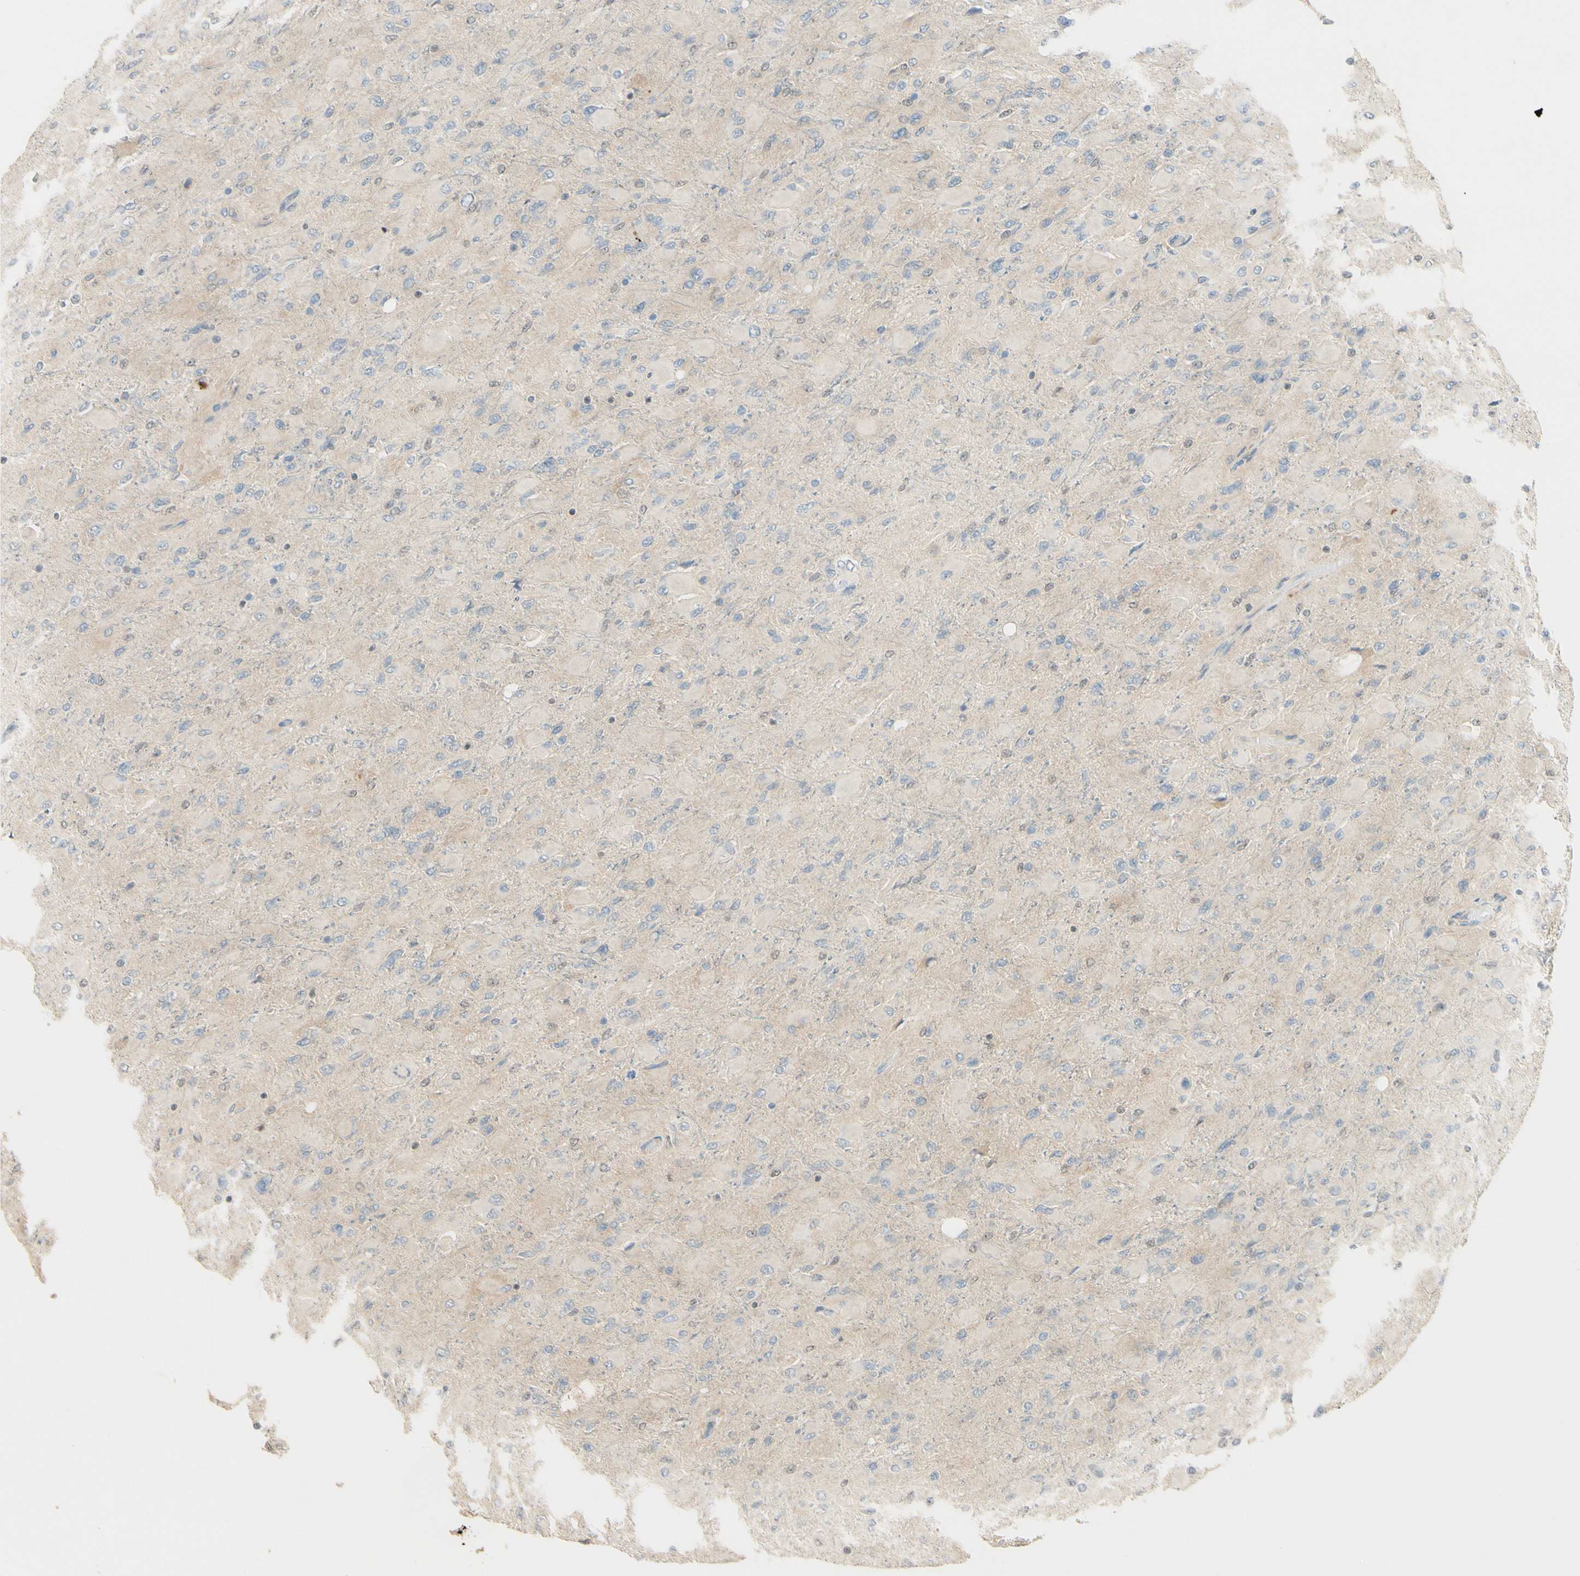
{"staining": {"intensity": "negative", "quantity": "none", "location": "none"}, "tissue": "glioma", "cell_type": "Tumor cells", "image_type": "cancer", "snomed": [{"axis": "morphology", "description": "Glioma, malignant, High grade"}, {"axis": "topography", "description": "Cerebral cortex"}], "caption": "The histopathology image exhibits no significant positivity in tumor cells of malignant glioma (high-grade). The staining is performed using DAB brown chromogen with nuclei counter-stained in using hematoxylin.", "gene": "NFYA", "patient": {"sex": "female", "age": 36}}